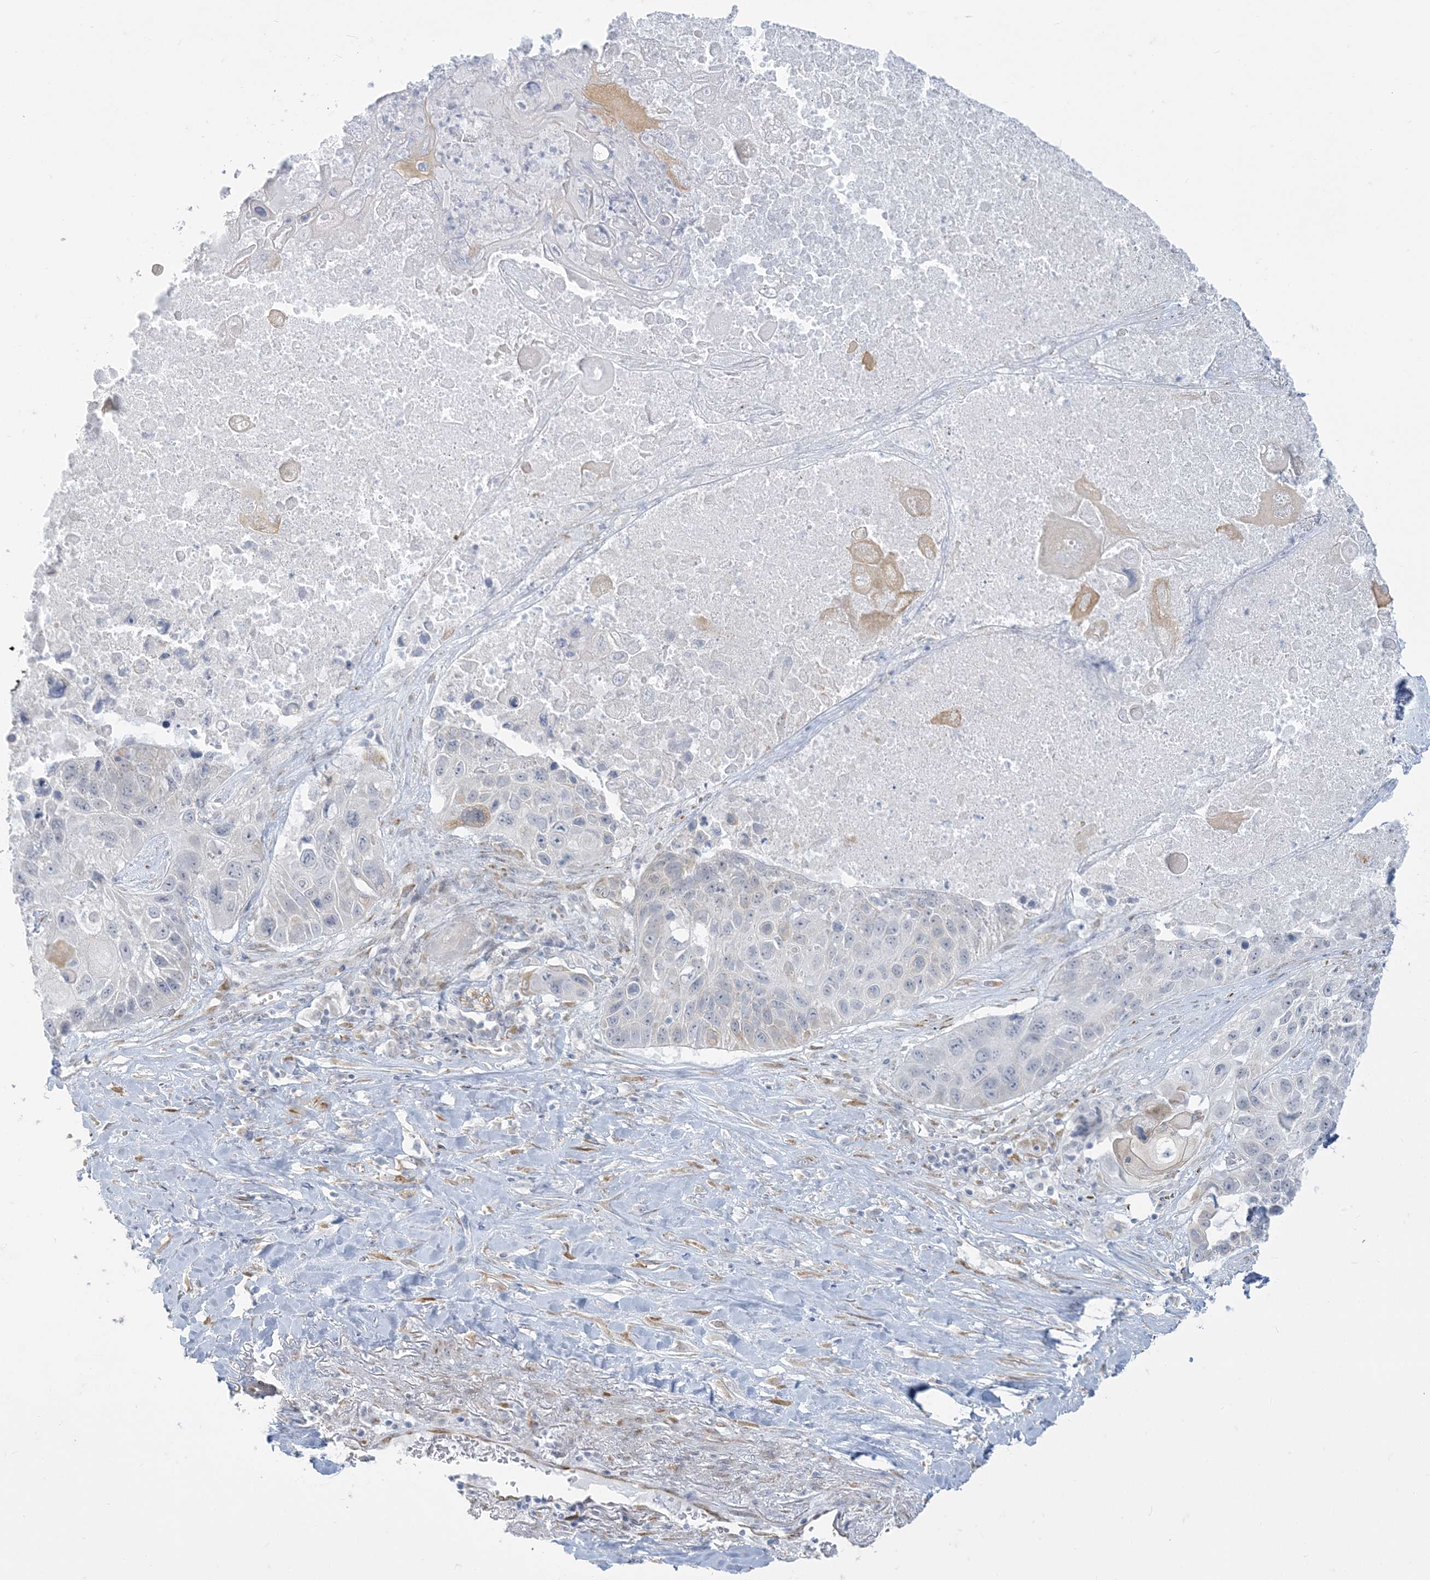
{"staining": {"intensity": "negative", "quantity": "none", "location": "none"}, "tissue": "lung cancer", "cell_type": "Tumor cells", "image_type": "cancer", "snomed": [{"axis": "morphology", "description": "Squamous cell carcinoma, NOS"}, {"axis": "topography", "description": "Lung"}], "caption": "DAB (3,3'-diaminobenzidine) immunohistochemical staining of lung squamous cell carcinoma shows no significant positivity in tumor cells. Brightfield microscopy of immunohistochemistry stained with DAB (3,3'-diaminobenzidine) (brown) and hematoxylin (blue), captured at high magnification.", "gene": "ZC3H6", "patient": {"sex": "male", "age": 61}}